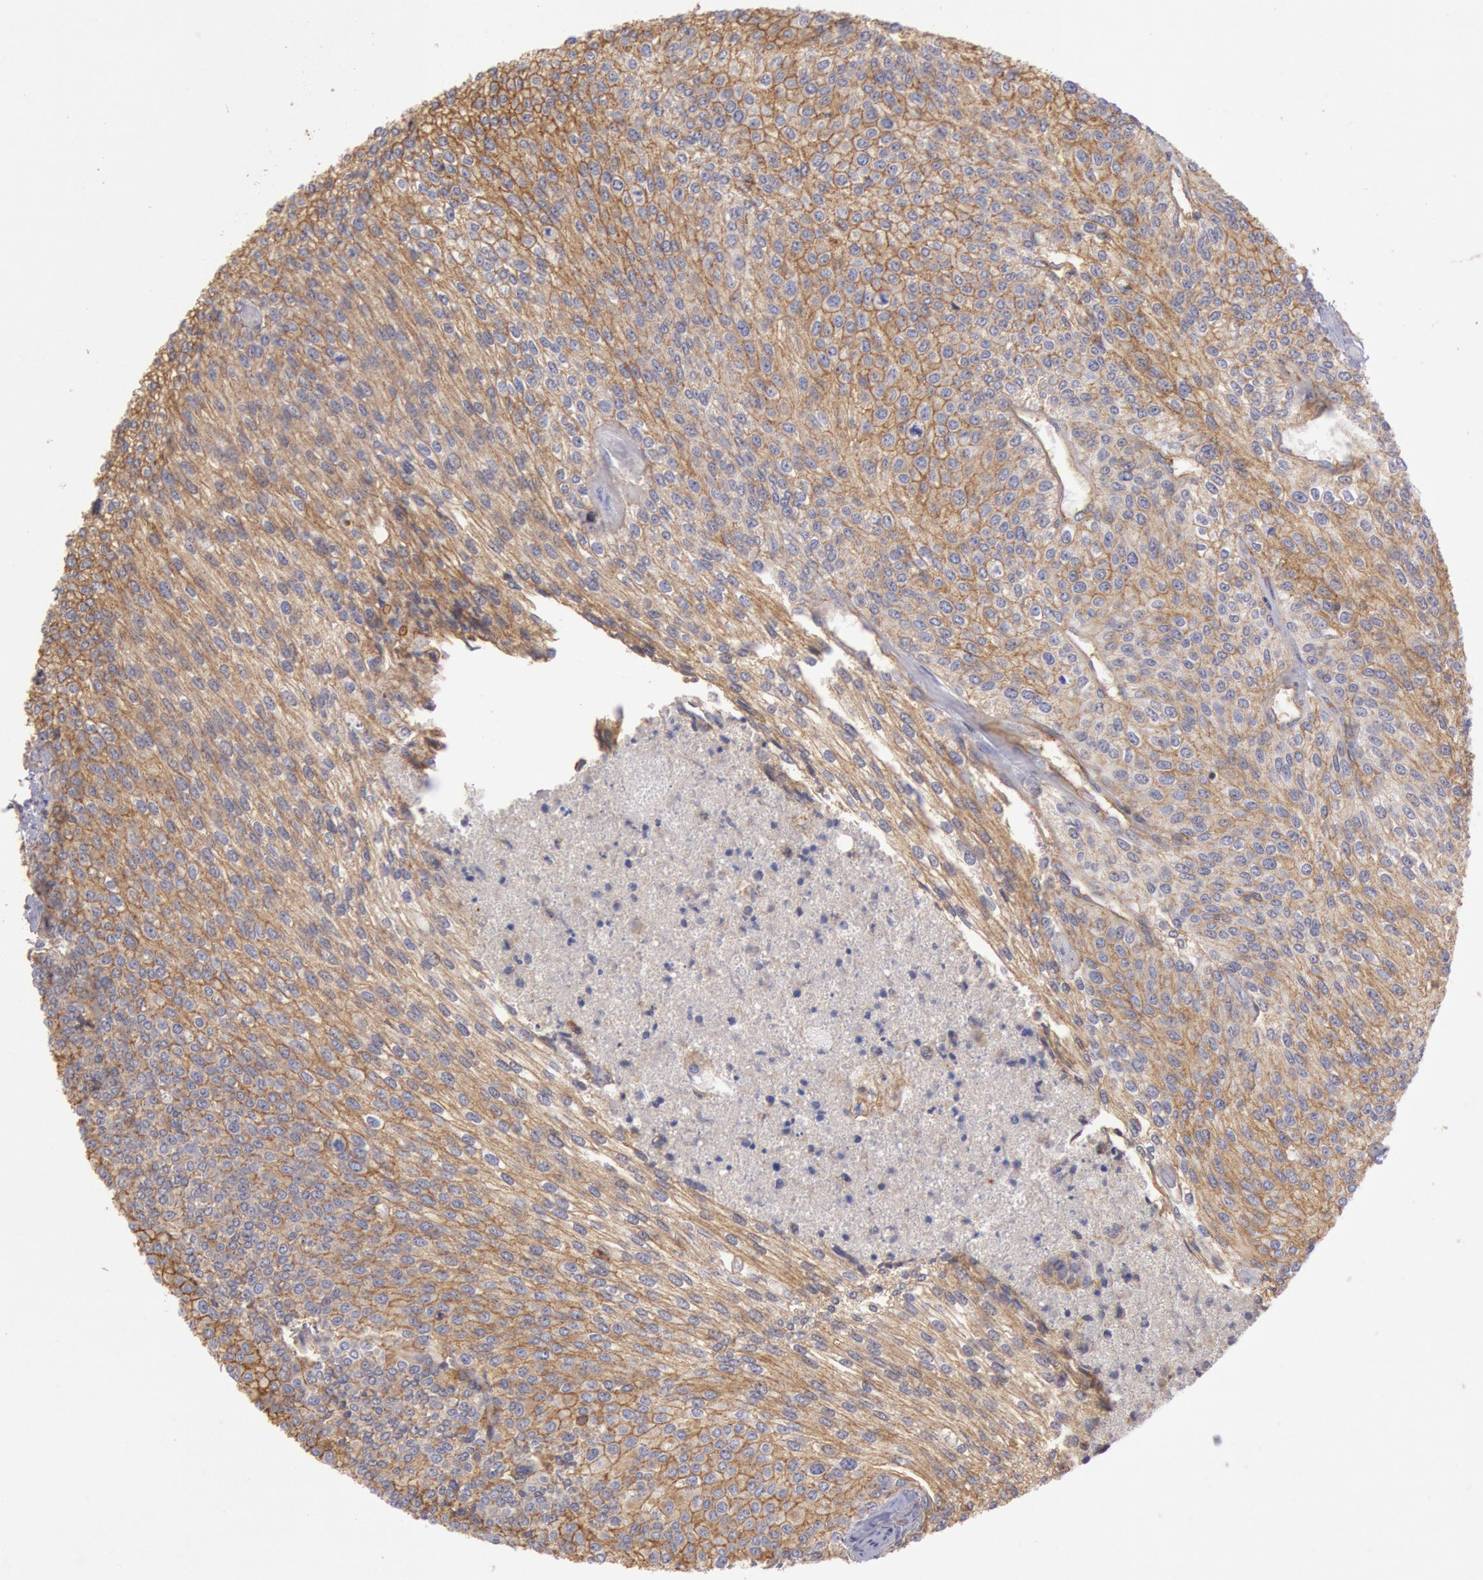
{"staining": {"intensity": "moderate", "quantity": ">75%", "location": "cytoplasmic/membranous"}, "tissue": "urothelial cancer", "cell_type": "Tumor cells", "image_type": "cancer", "snomed": [{"axis": "morphology", "description": "Urothelial carcinoma, Low grade"}, {"axis": "topography", "description": "Urinary bladder"}], "caption": "Brown immunohistochemical staining in urothelial cancer demonstrates moderate cytoplasmic/membranous staining in approximately >75% of tumor cells. The protein of interest is stained brown, and the nuclei are stained in blue (DAB (3,3'-diaminobenzidine) IHC with brightfield microscopy, high magnification).", "gene": "SNAP23", "patient": {"sex": "female", "age": 73}}